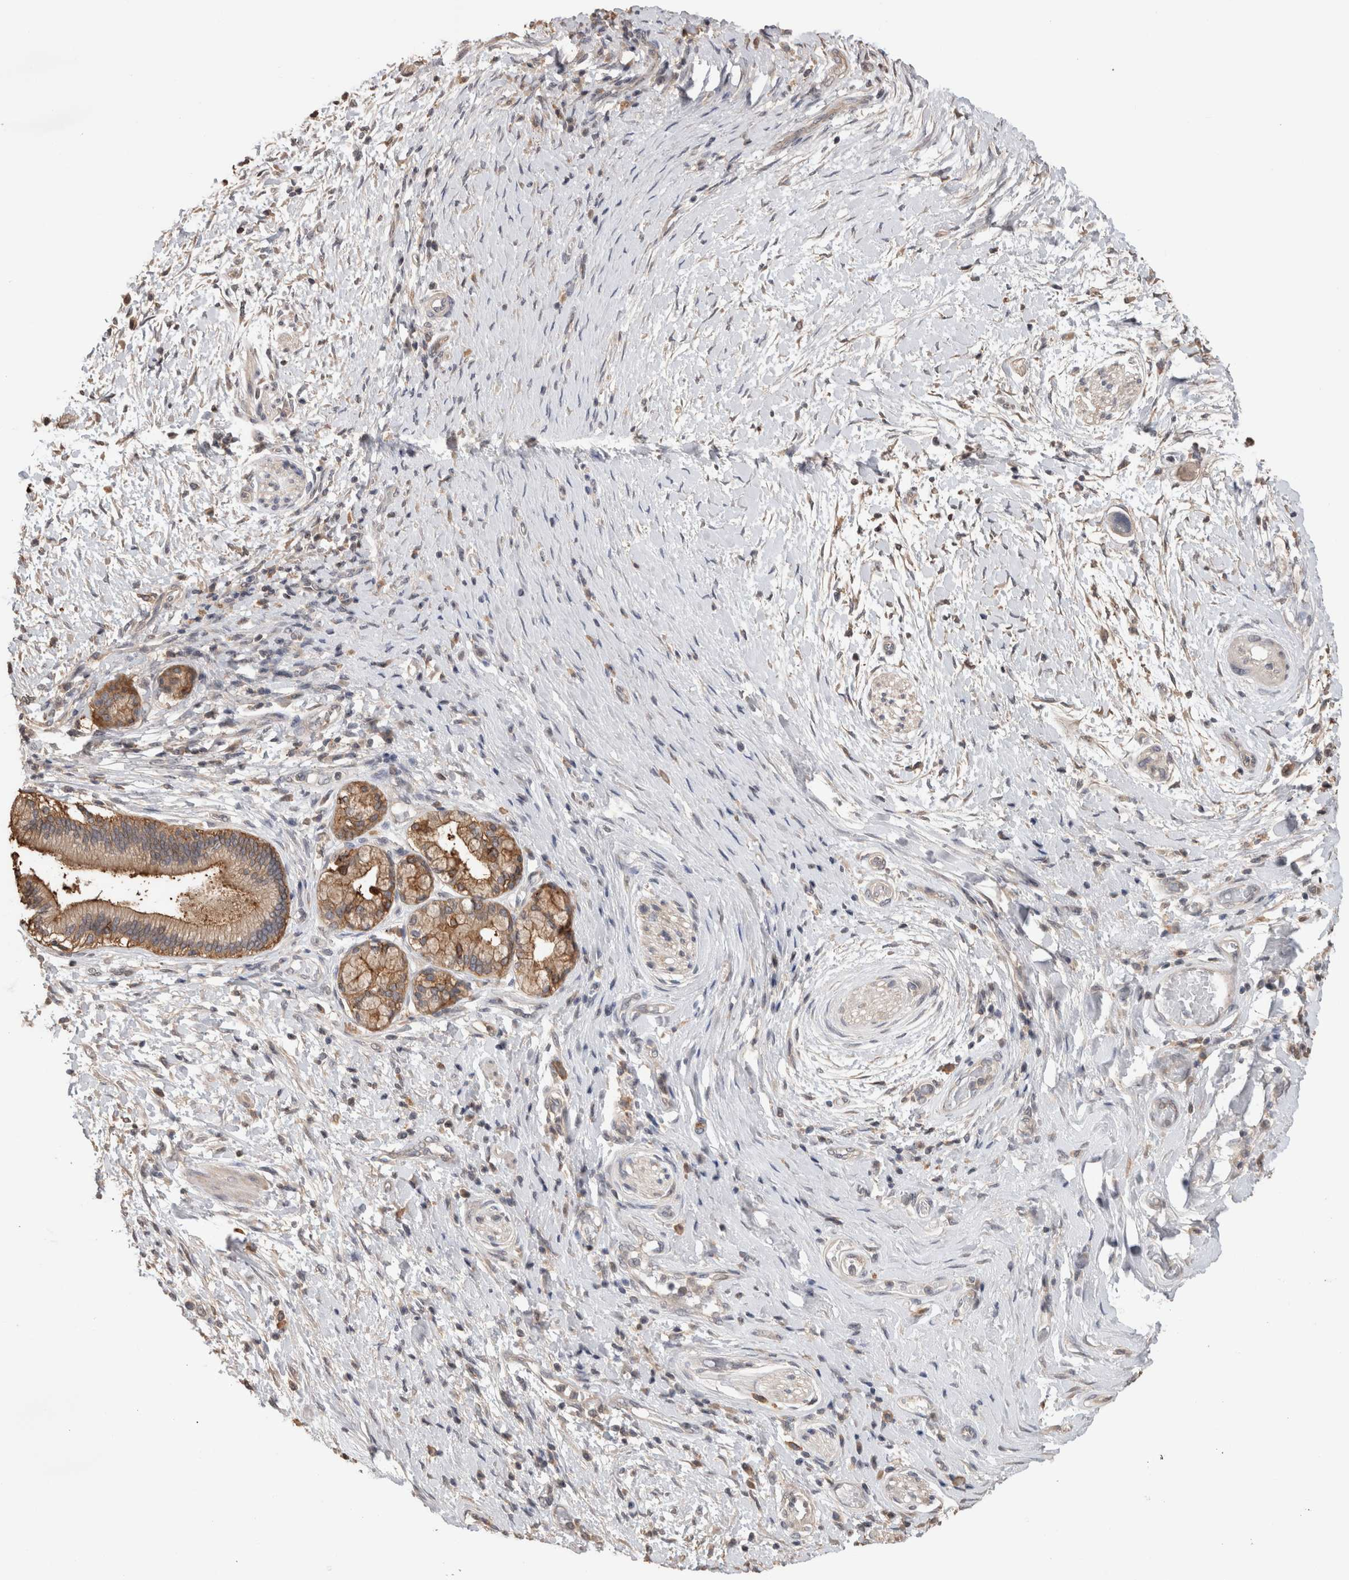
{"staining": {"intensity": "negative", "quantity": "none", "location": "none"}, "tissue": "pancreatic cancer", "cell_type": "Tumor cells", "image_type": "cancer", "snomed": [{"axis": "morphology", "description": "Adenocarcinoma, NOS"}, {"axis": "topography", "description": "Pancreas"}], "caption": "Immunohistochemical staining of human adenocarcinoma (pancreatic) exhibits no significant positivity in tumor cells.", "gene": "TRIM5", "patient": {"sex": "male", "age": 58}}